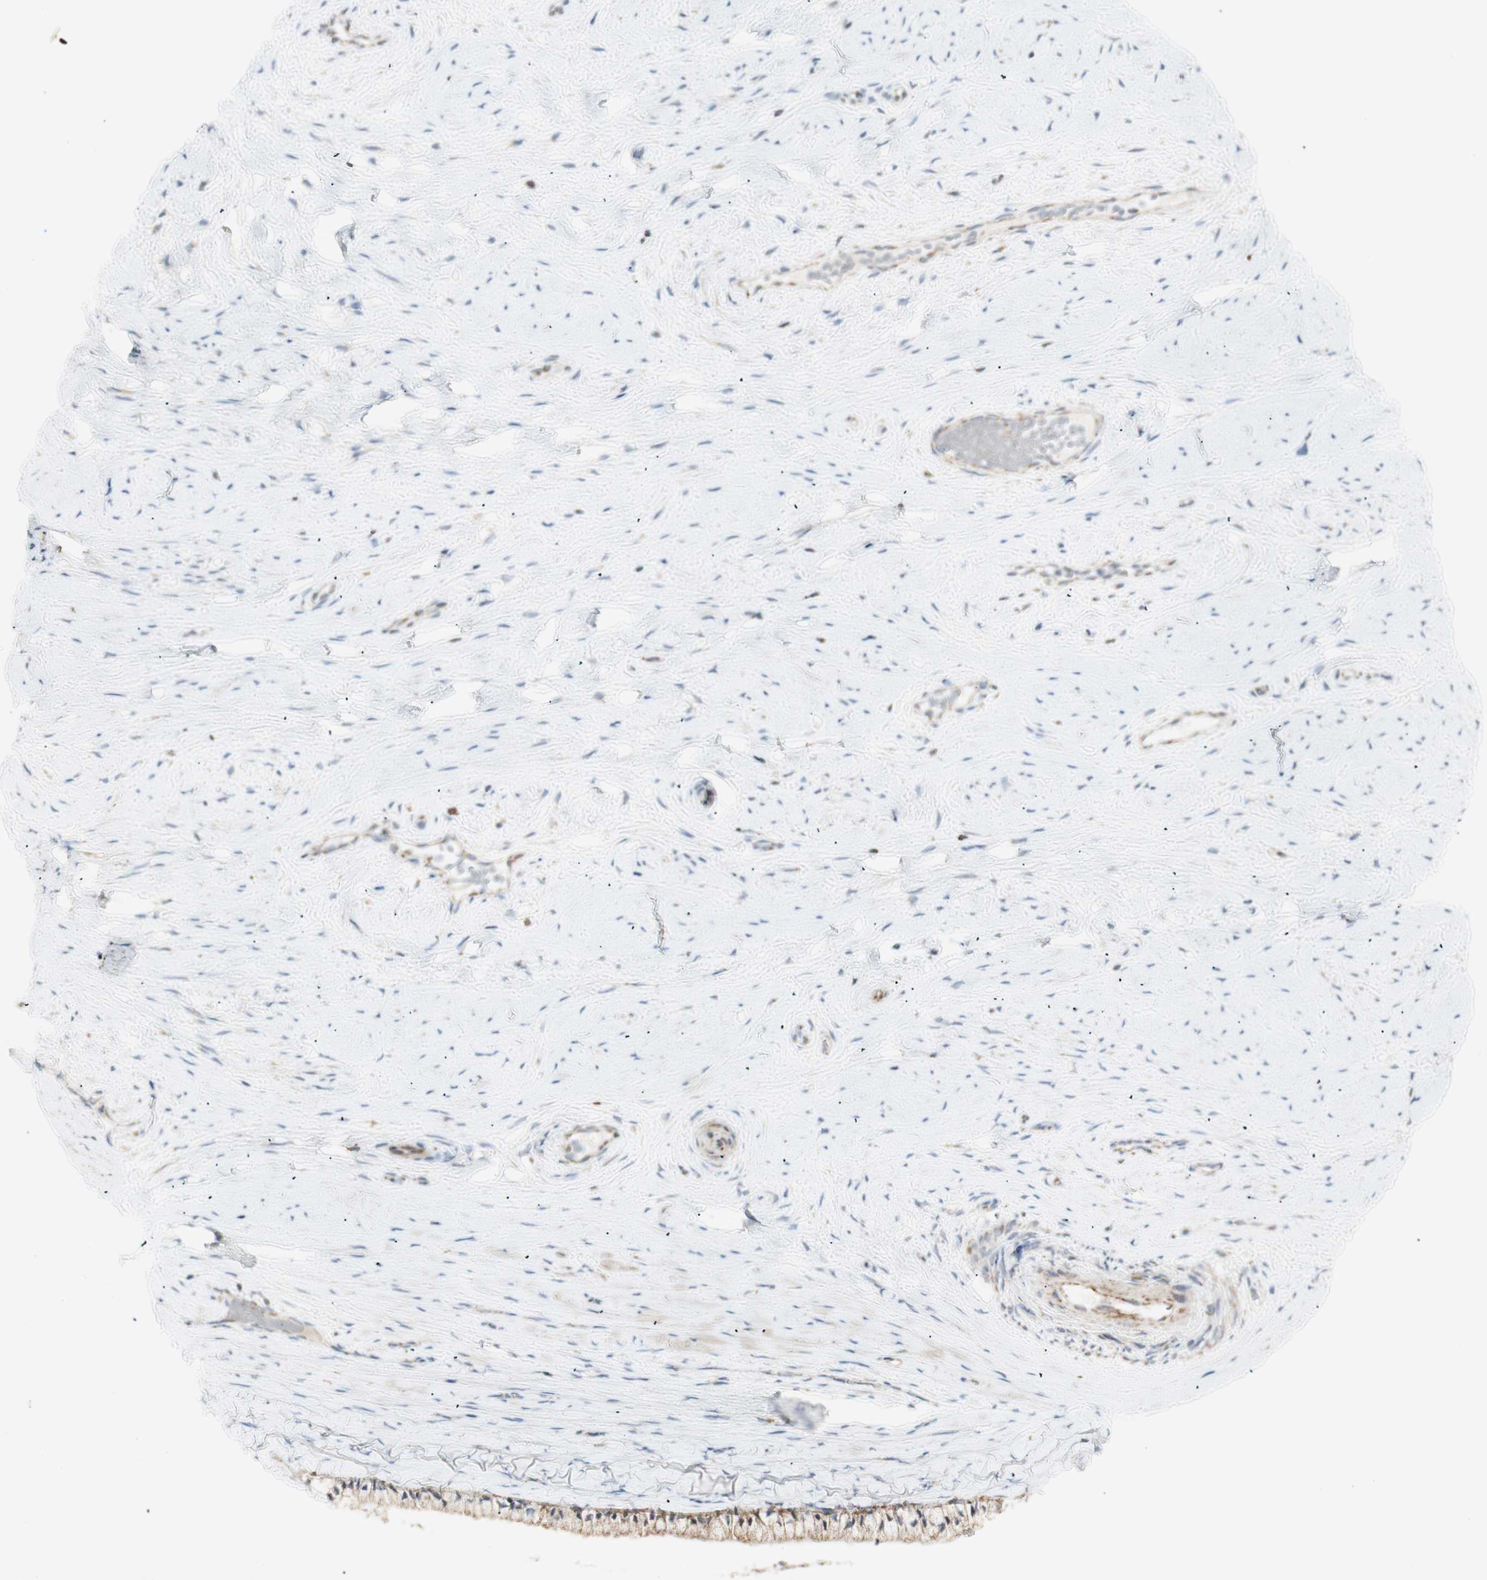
{"staining": {"intensity": "moderate", "quantity": ">75%", "location": "cytoplasmic/membranous"}, "tissue": "cervix", "cell_type": "Glandular cells", "image_type": "normal", "snomed": [{"axis": "morphology", "description": "Normal tissue, NOS"}, {"axis": "topography", "description": "Cervix"}], "caption": "DAB immunohistochemical staining of unremarkable cervix reveals moderate cytoplasmic/membranous protein expression in about >75% of glandular cells.", "gene": "LETM1", "patient": {"sex": "female", "age": 39}}